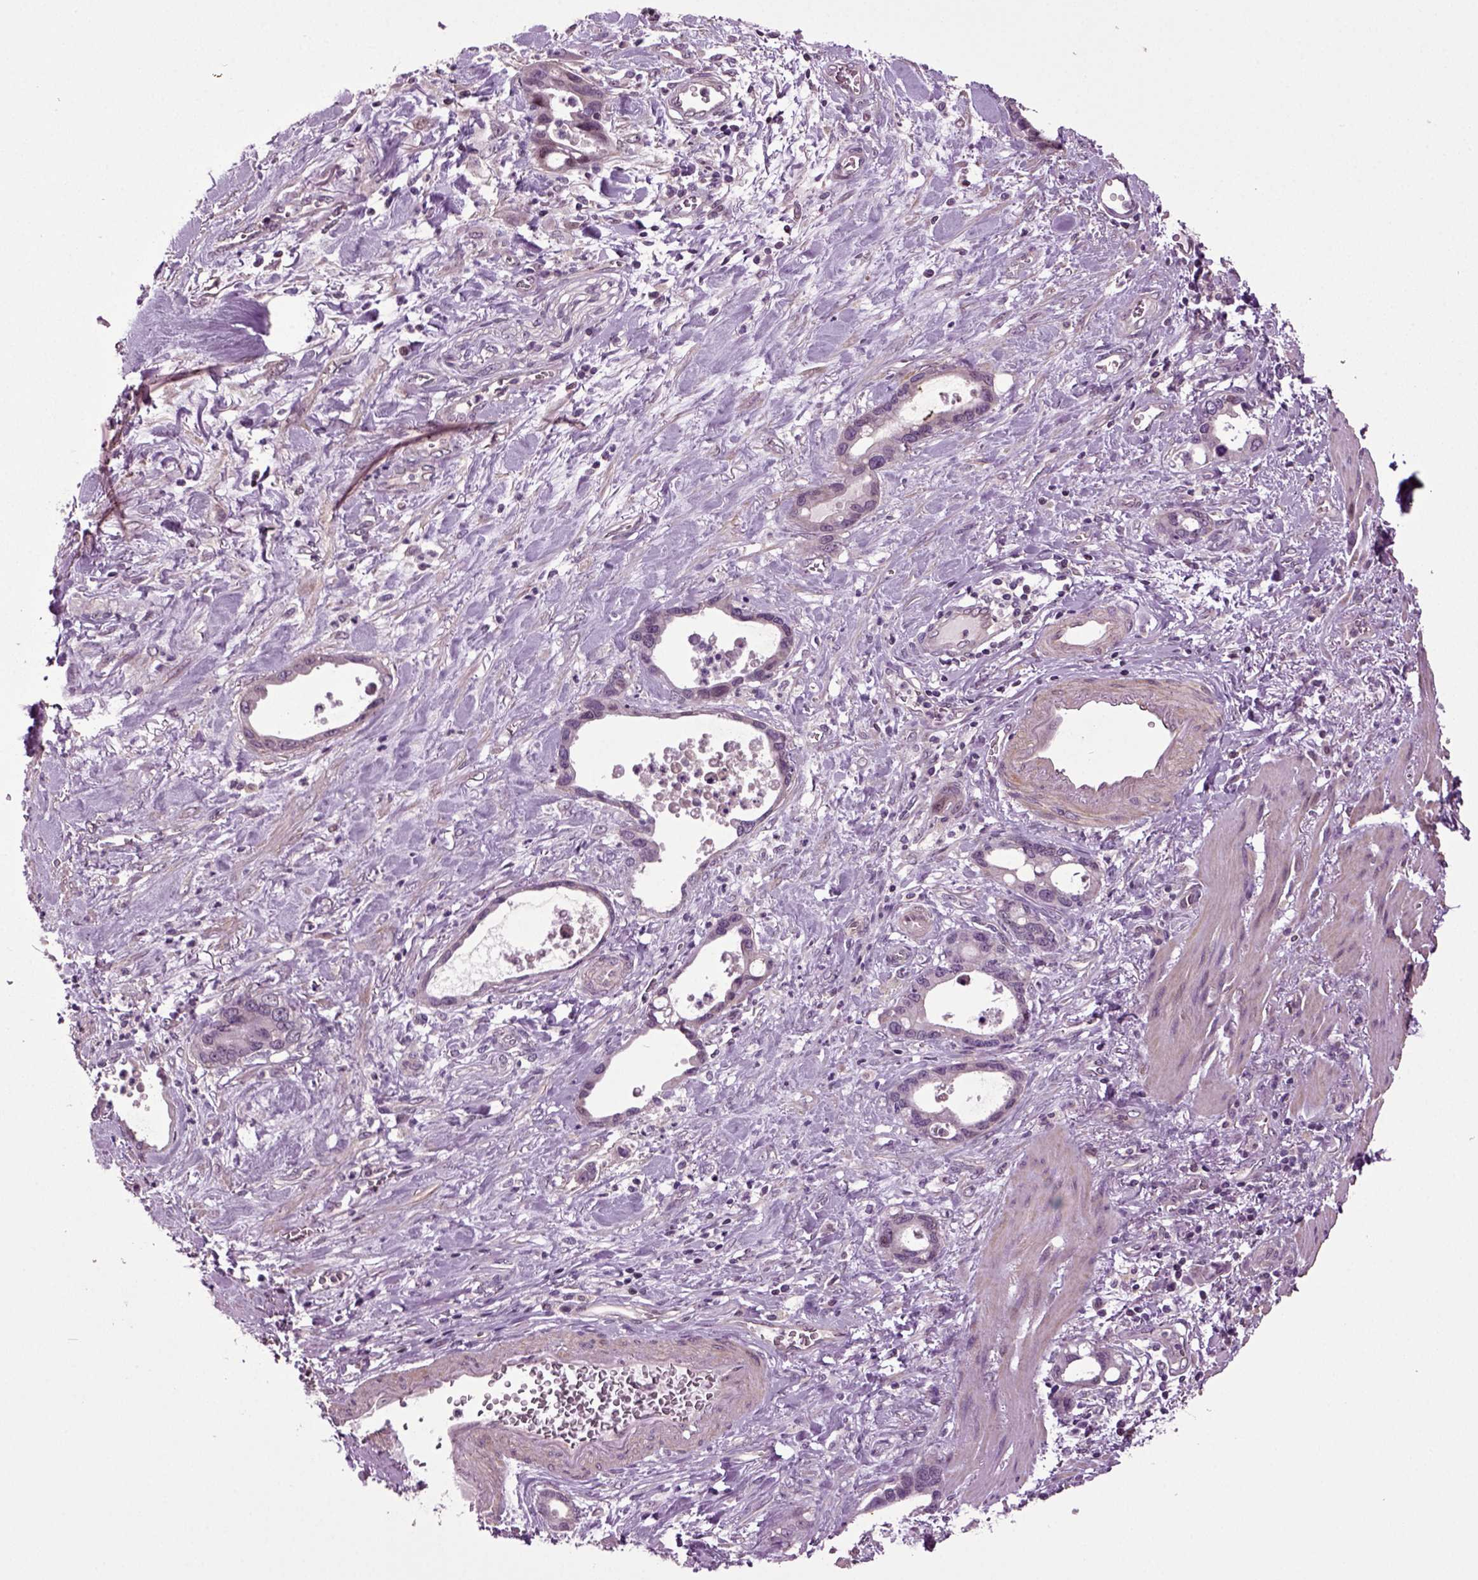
{"staining": {"intensity": "negative", "quantity": "none", "location": "none"}, "tissue": "stomach cancer", "cell_type": "Tumor cells", "image_type": "cancer", "snomed": [{"axis": "morphology", "description": "Normal tissue, NOS"}, {"axis": "morphology", "description": "Adenocarcinoma, NOS"}, {"axis": "topography", "description": "Esophagus"}, {"axis": "topography", "description": "Stomach, upper"}], "caption": "The photomicrograph reveals no significant positivity in tumor cells of stomach cancer (adenocarcinoma).", "gene": "HAGHL", "patient": {"sex": "male", "age": 74}}